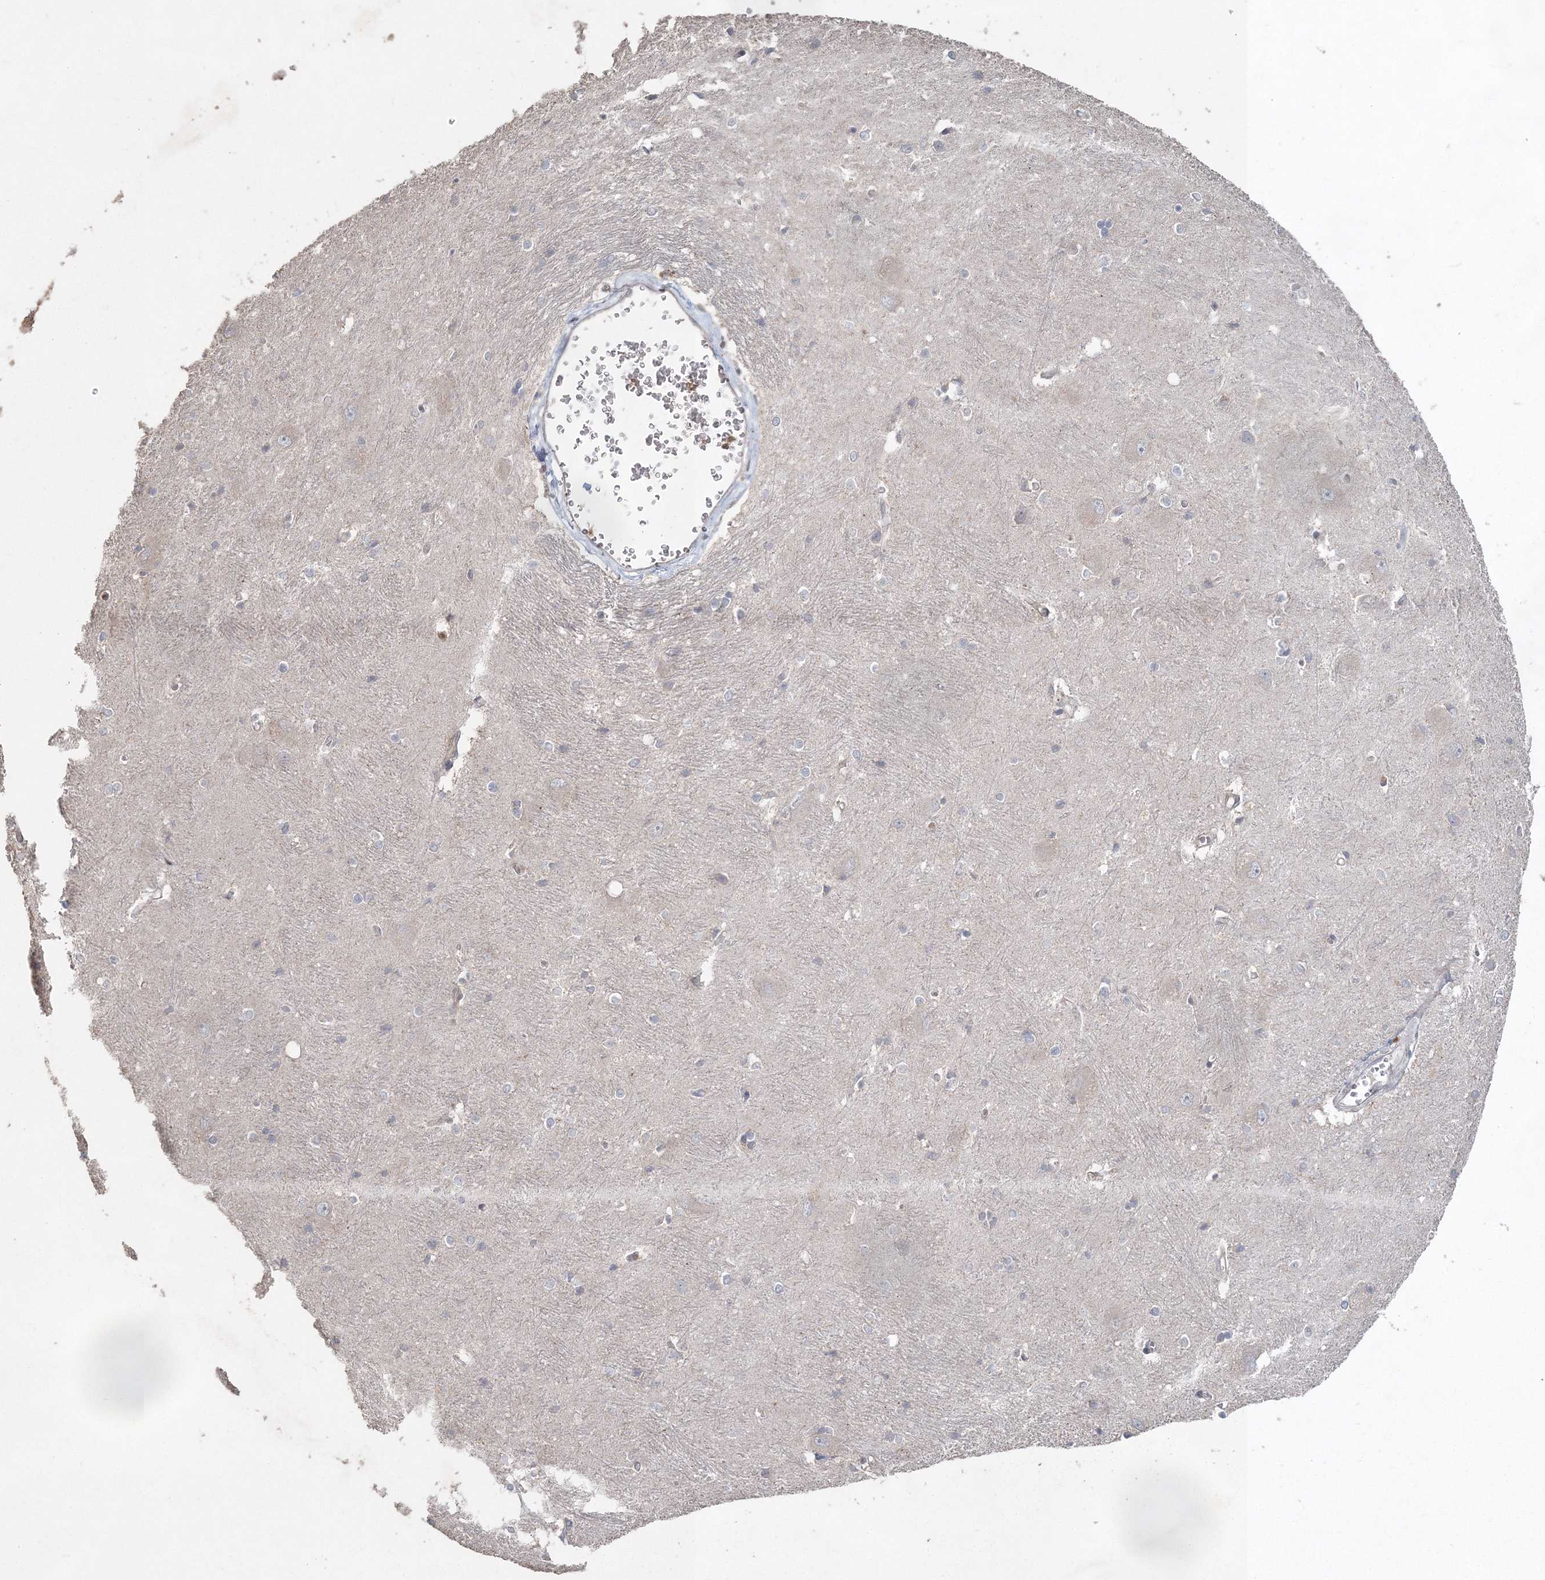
{"staining": {"intensity": "negative", "quantity": "none", "location": "none"}, "tissue": "caudate", "cell_type": "Glial cells", "image_type": "normal", "snomed": [{"axis": "morphology", "description": "Normal tissue, NOS"}, {"axis": "topography", "description": "Lateral ventricle wall"}], "caption": "DAB immunohistochemical staining of benign human caudate displays no significant positivity in glial cells. The staining is performed using DAB (3,3'-diaminobenzidine) brown chromogen with nuclei counter-stained in using hematoxylin.", "gene": "UIMC1", "patient": {"sex": "male", "age": 37}}